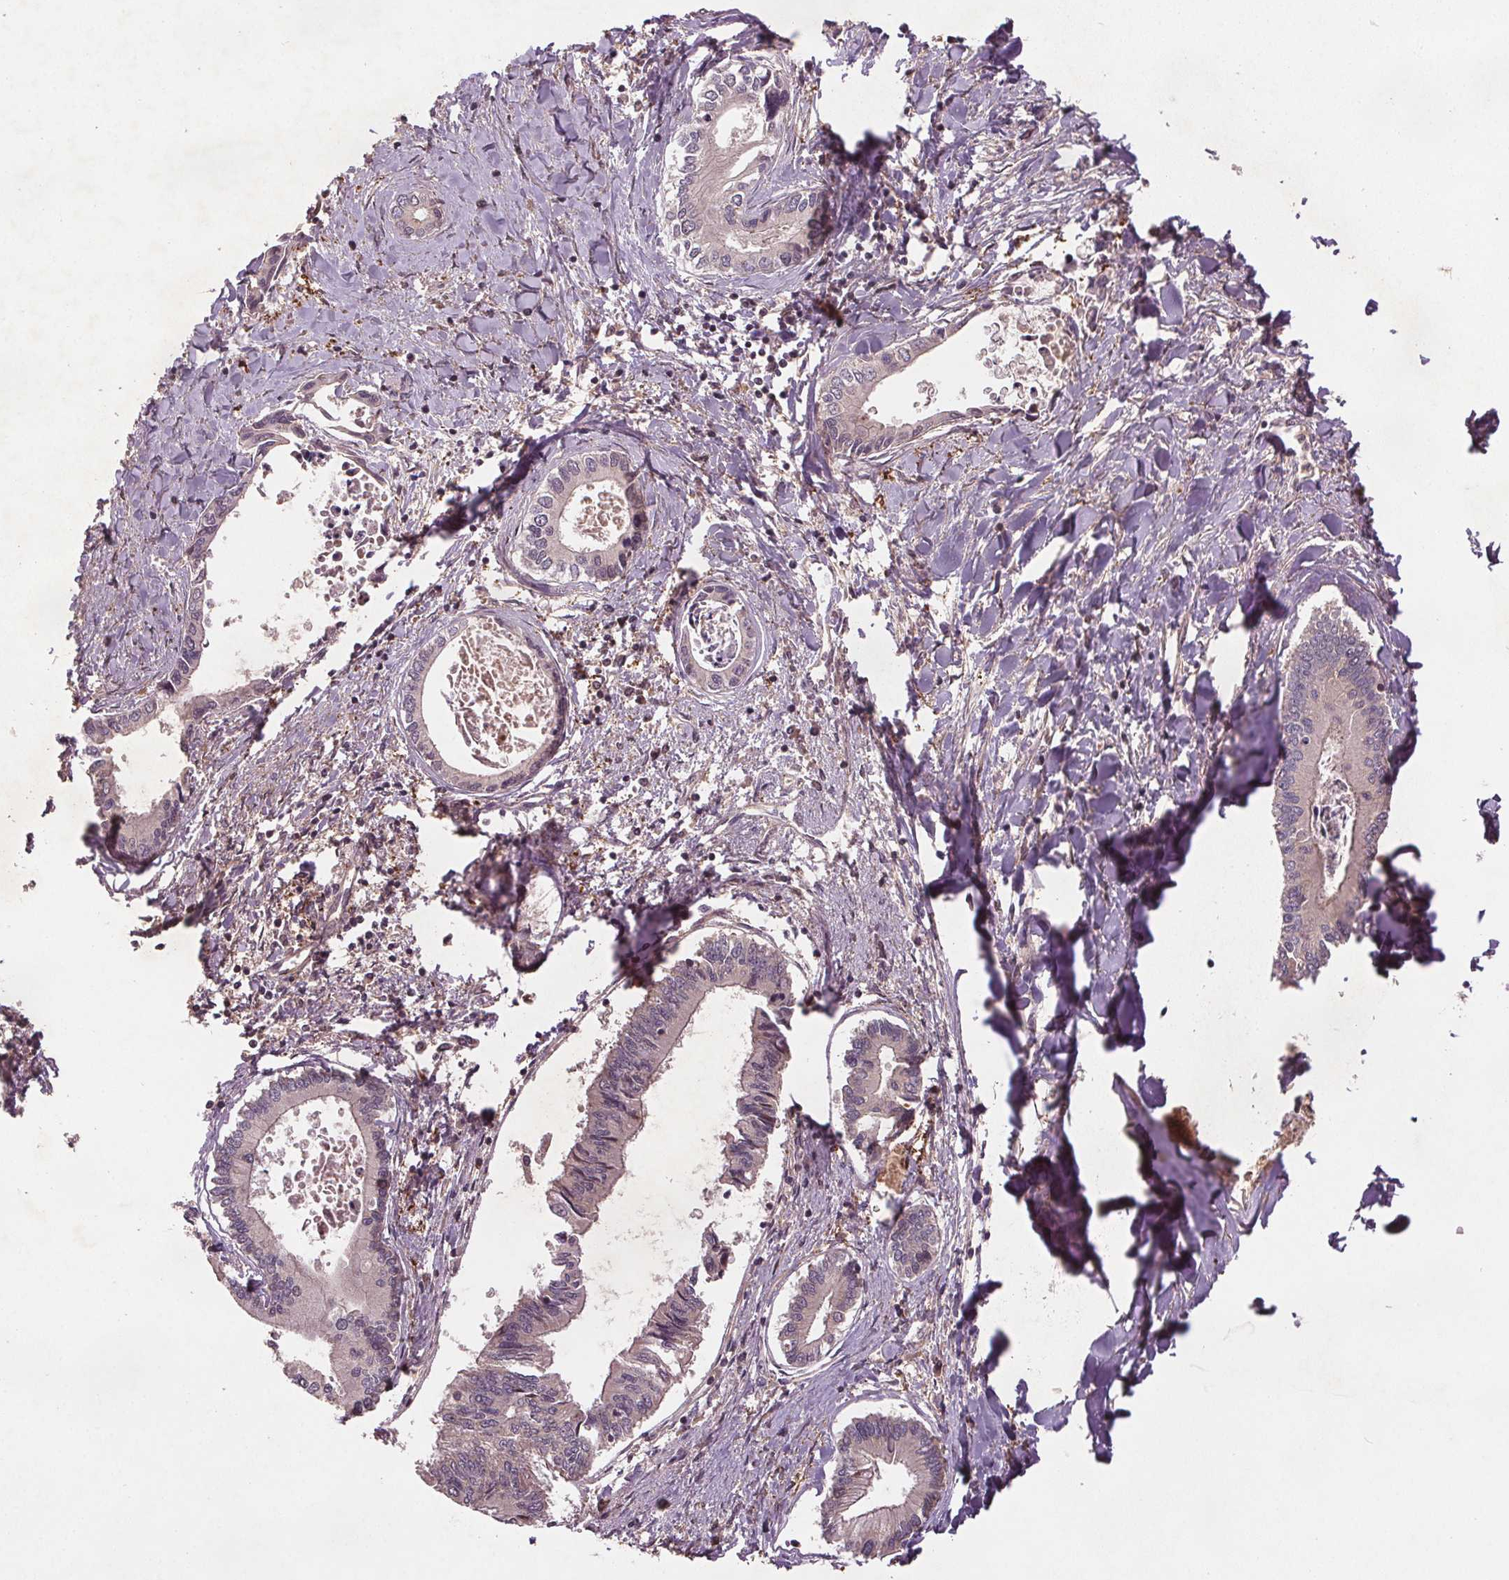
{"staining": {"intensity": "negative", "quantity": "none", "location": "none"}, "tissue": "liver cancer", "cell_type": "Tumor cells", "image_type": "cancer", "snomed": [{"axis": "morphology", "description": "Cholangiocarcinoma"}, {"axis": "topography", "description": "Liver"}], "caption": "Immunohistochemistry (IHC) histopathology image of human cholangiocarcinoma (liver) stained for a protein (brown), which exhibits no expression in tumor cells. Brightfield microscopy of immunohistochemistry (IHC) stained with DAB (3,3'-diaminobenzidine) (brown) and hematoxylin (blue), captured at high magnification.", "gene": "SEC14L2", "patient": {"sex": "male", "age": 66}}